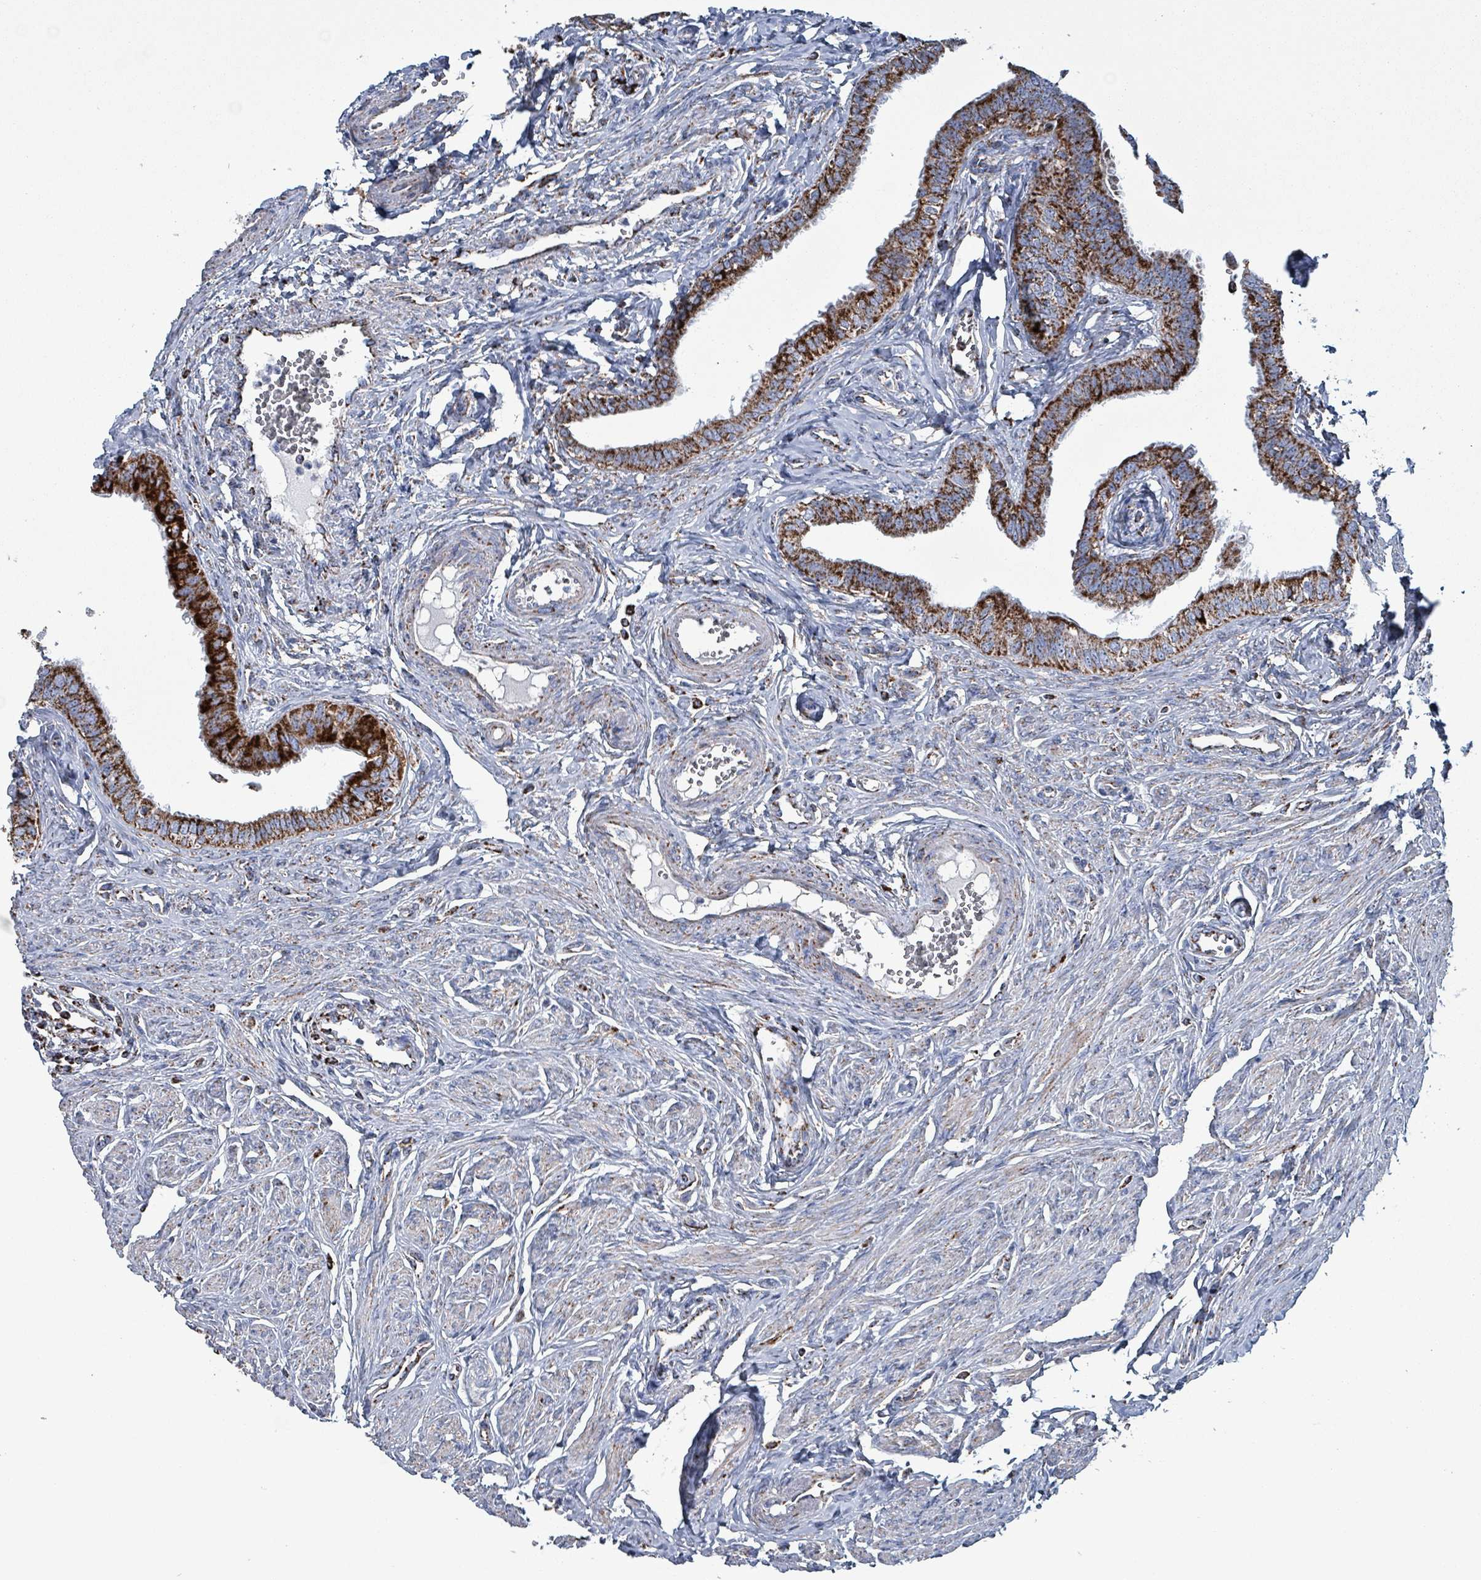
{"staining": {"intensity": "strong", "quantity": ">75%", "location": "cytoplasmic/membranous"}, "tissue": "fallopian tube", "cell_type": "Glandular cells", "image_type": "normal", "snomed": [{"axis": "morphology", "description": "Normal tissue, NOS"}, {"axis": "morphology", "description": "Carcinoma, NOS"}, {"axis": "topography", "description": "Fallopian tube"}, {"axis": "topography", "description": "Ovary"}], "caption": "Protein staining by immunohistochemistry (IHC) displays strong cytoplasmic/membranous positivity in approximately >75% of glandular cells in normal fallopian tube.", "gene": "IDH3B", "patient": {"sex": "female", "age": 59}}